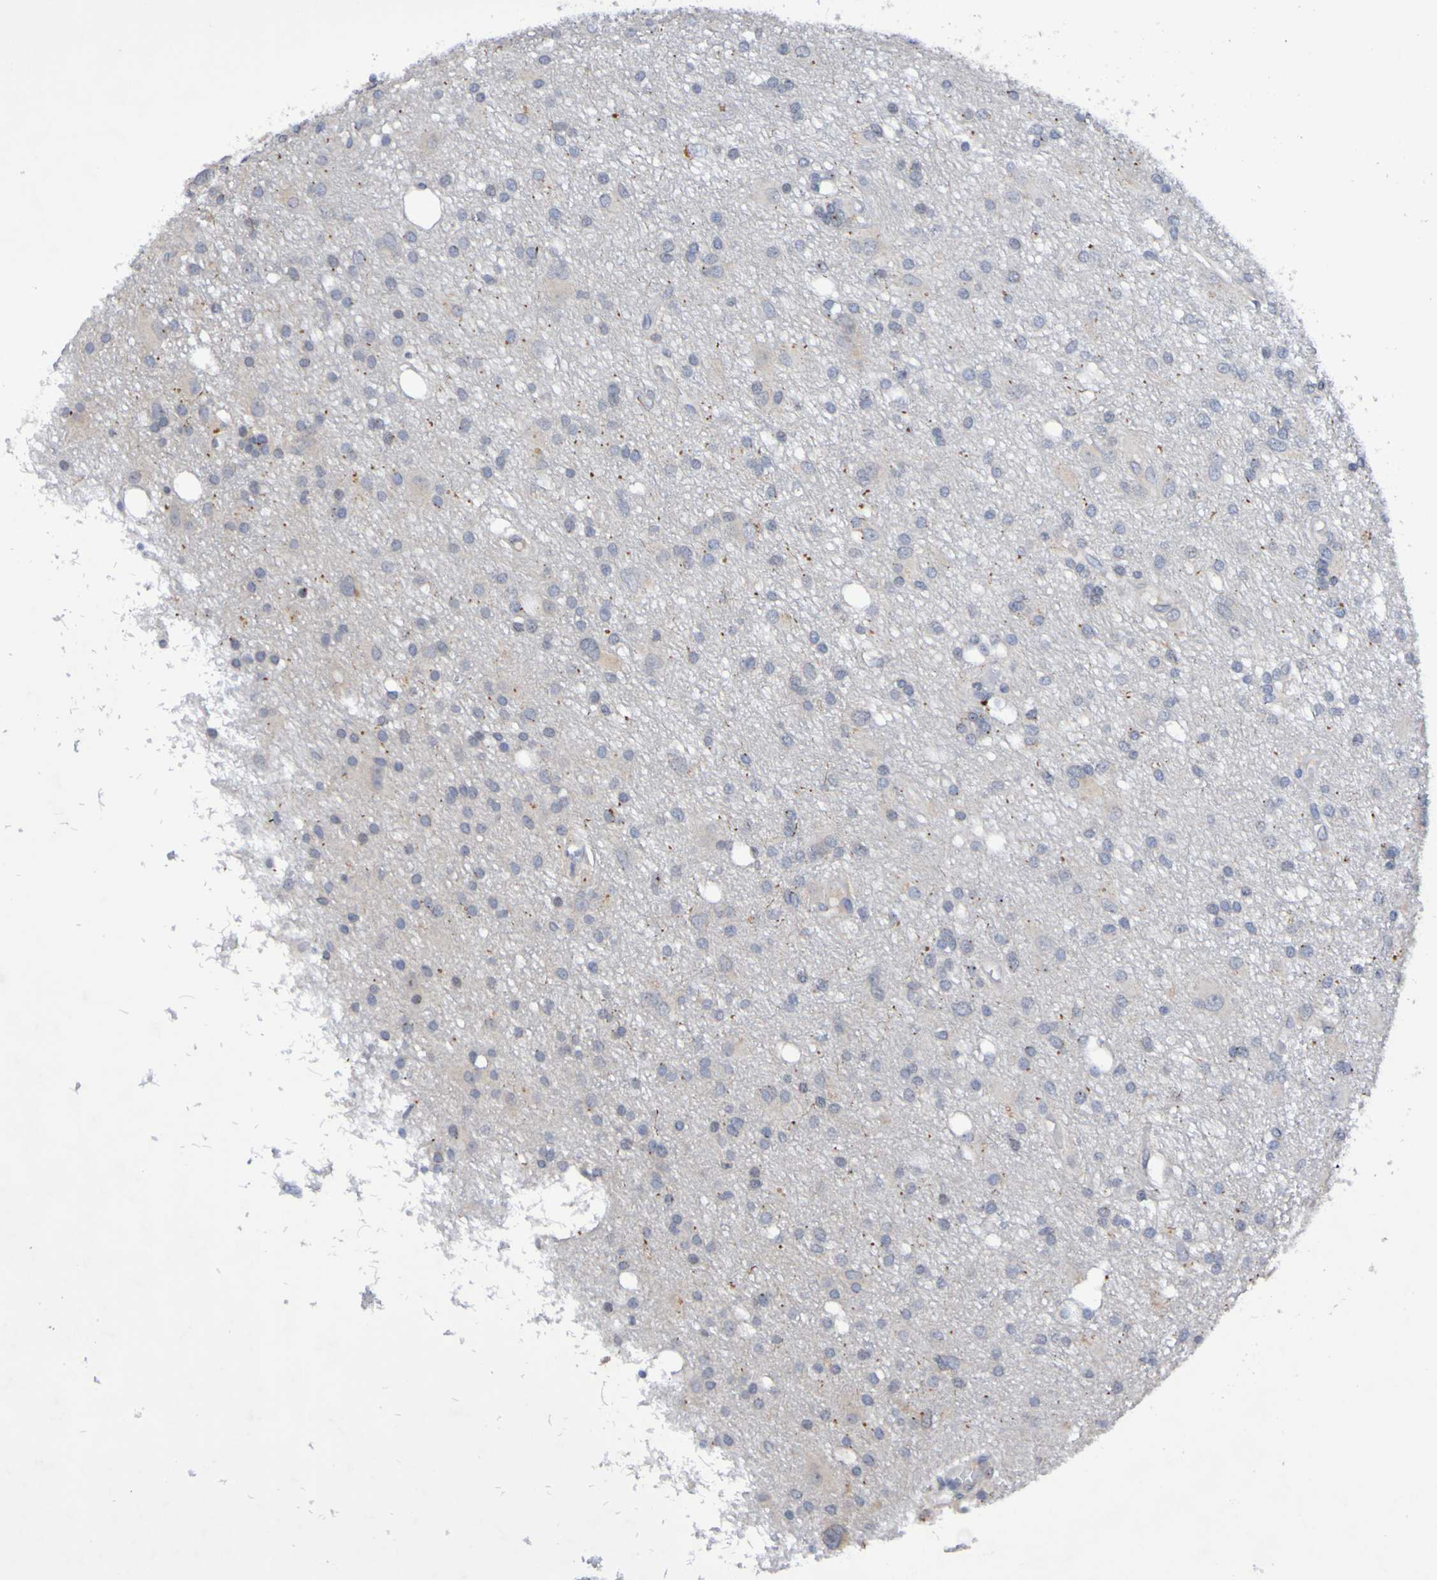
{"staining": {"intensity": "negative", "quantity": "none", "location": "none"}, "tissue": "glioma", "cell_type": "Tumor cells", "image_type": "cancer", "snomed": [{"axis": "morphology", "description": "Glioma, malignant, High grade"}, {"axis": "topography", "description": "Brain"}], "caption": "Tumor cells are negative for protein expression in human malignant glioma (high-grade).", "gene": "PTP4A2", "patient": {"sex": "female", "age": 59}}